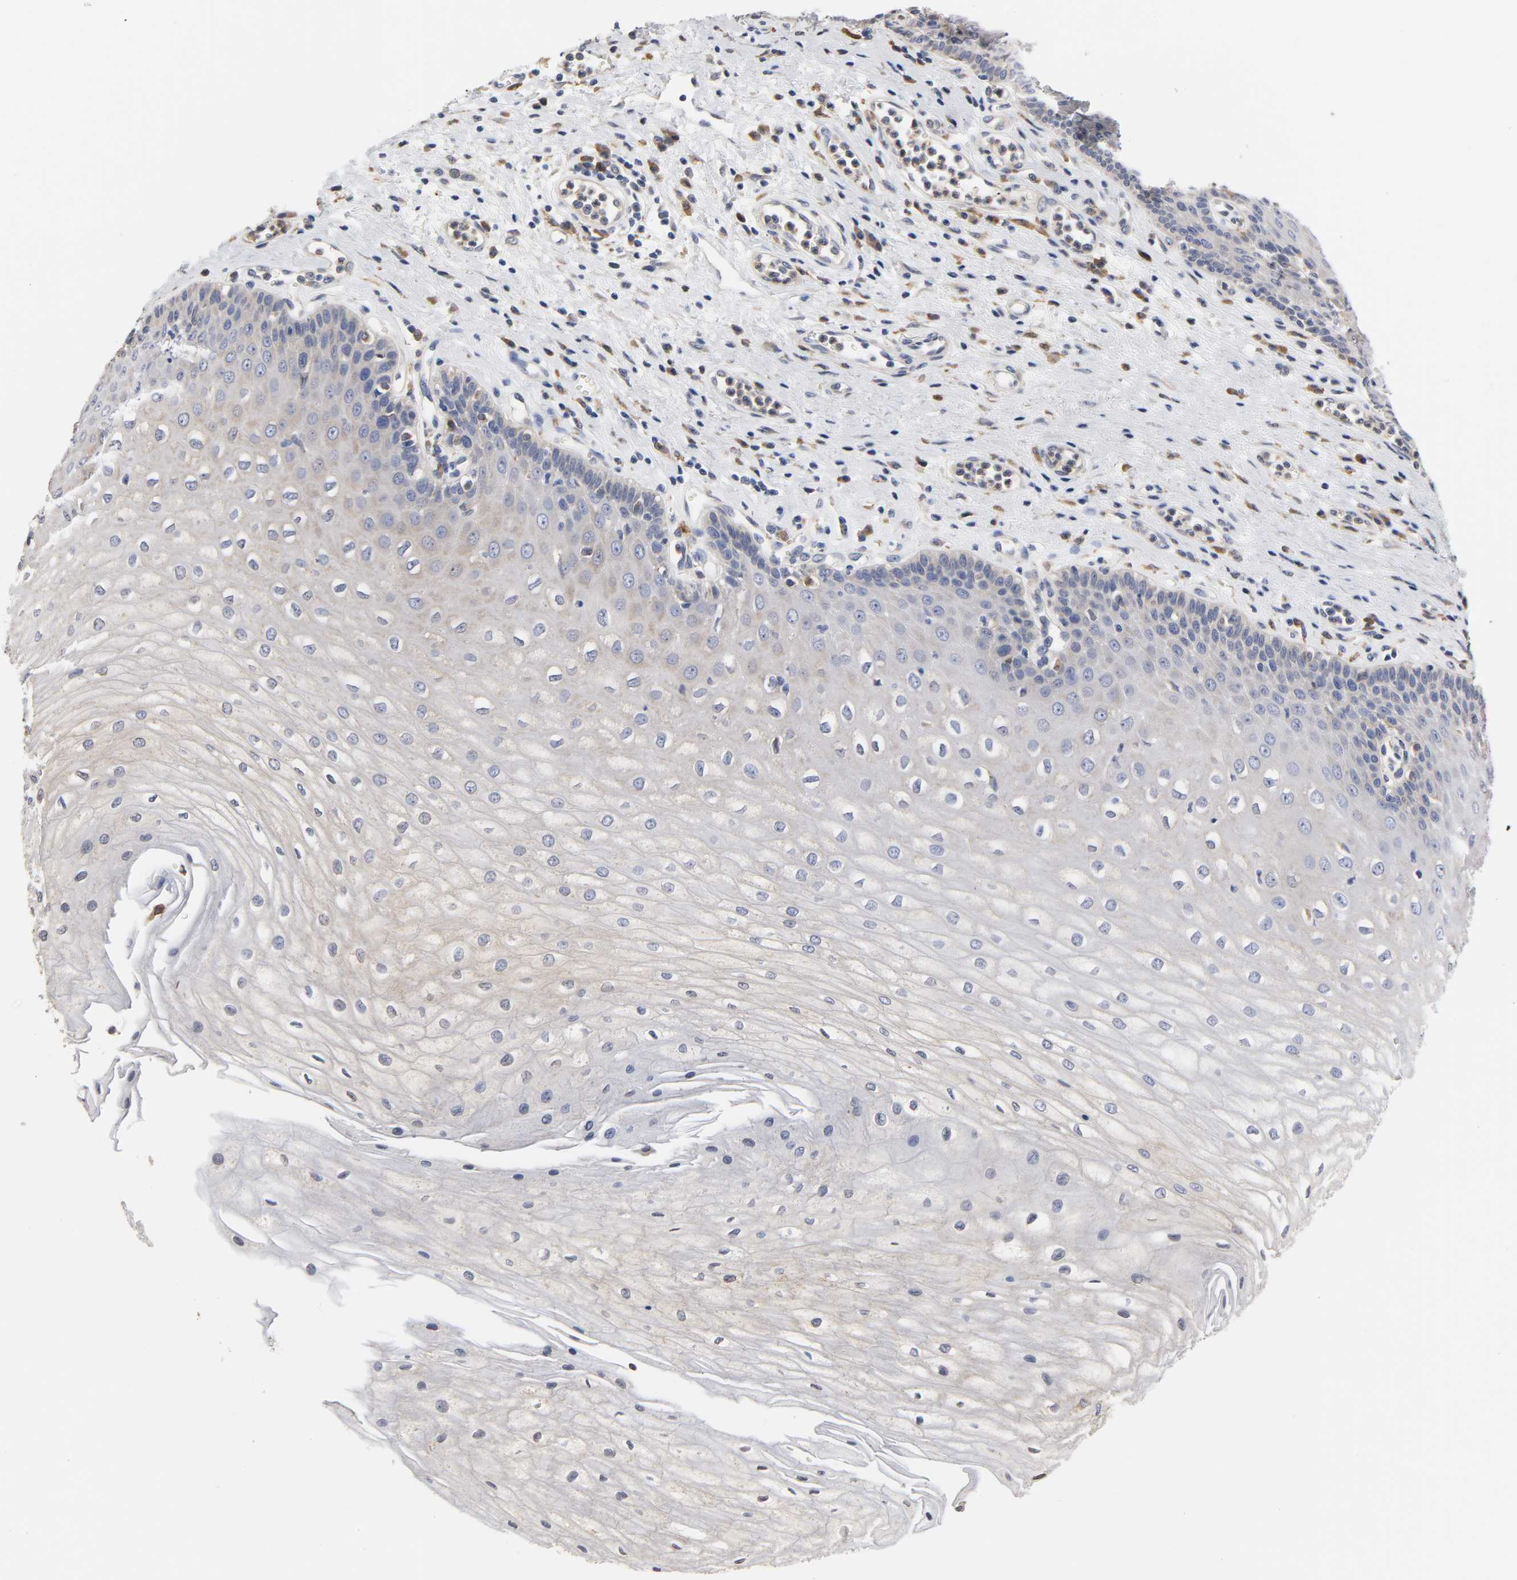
{"staining": {"intensity": "weak", "quantity": "<25%", "location": "cytoplasmic/membranous"}, "tissue": "esophagus", "cell_type": "Squamous epithelial cells", "image_type": "normal", "snomed": [{"axis": "morphology", "description": "Normal tissue, NOS"}, {"axis": "morphology", "description": "Squamous cell carcinoma, NOS"}, {"axis": "topography", "description": "Esophagus"}], "caption": "Immunohistochemistry (IHC) histopathology image of benign esophagus: esophagus stained with DAB (3,3'-diaminobenzidine) displays no significant protein staining in squamous epithelial cells. (Brightfield microscopy of DAB (3,3'-diaminobenzidine) immunohistochemistry at high magnification).", "gene": "HCK", "patient": {"sex": "male", "age": 65}}